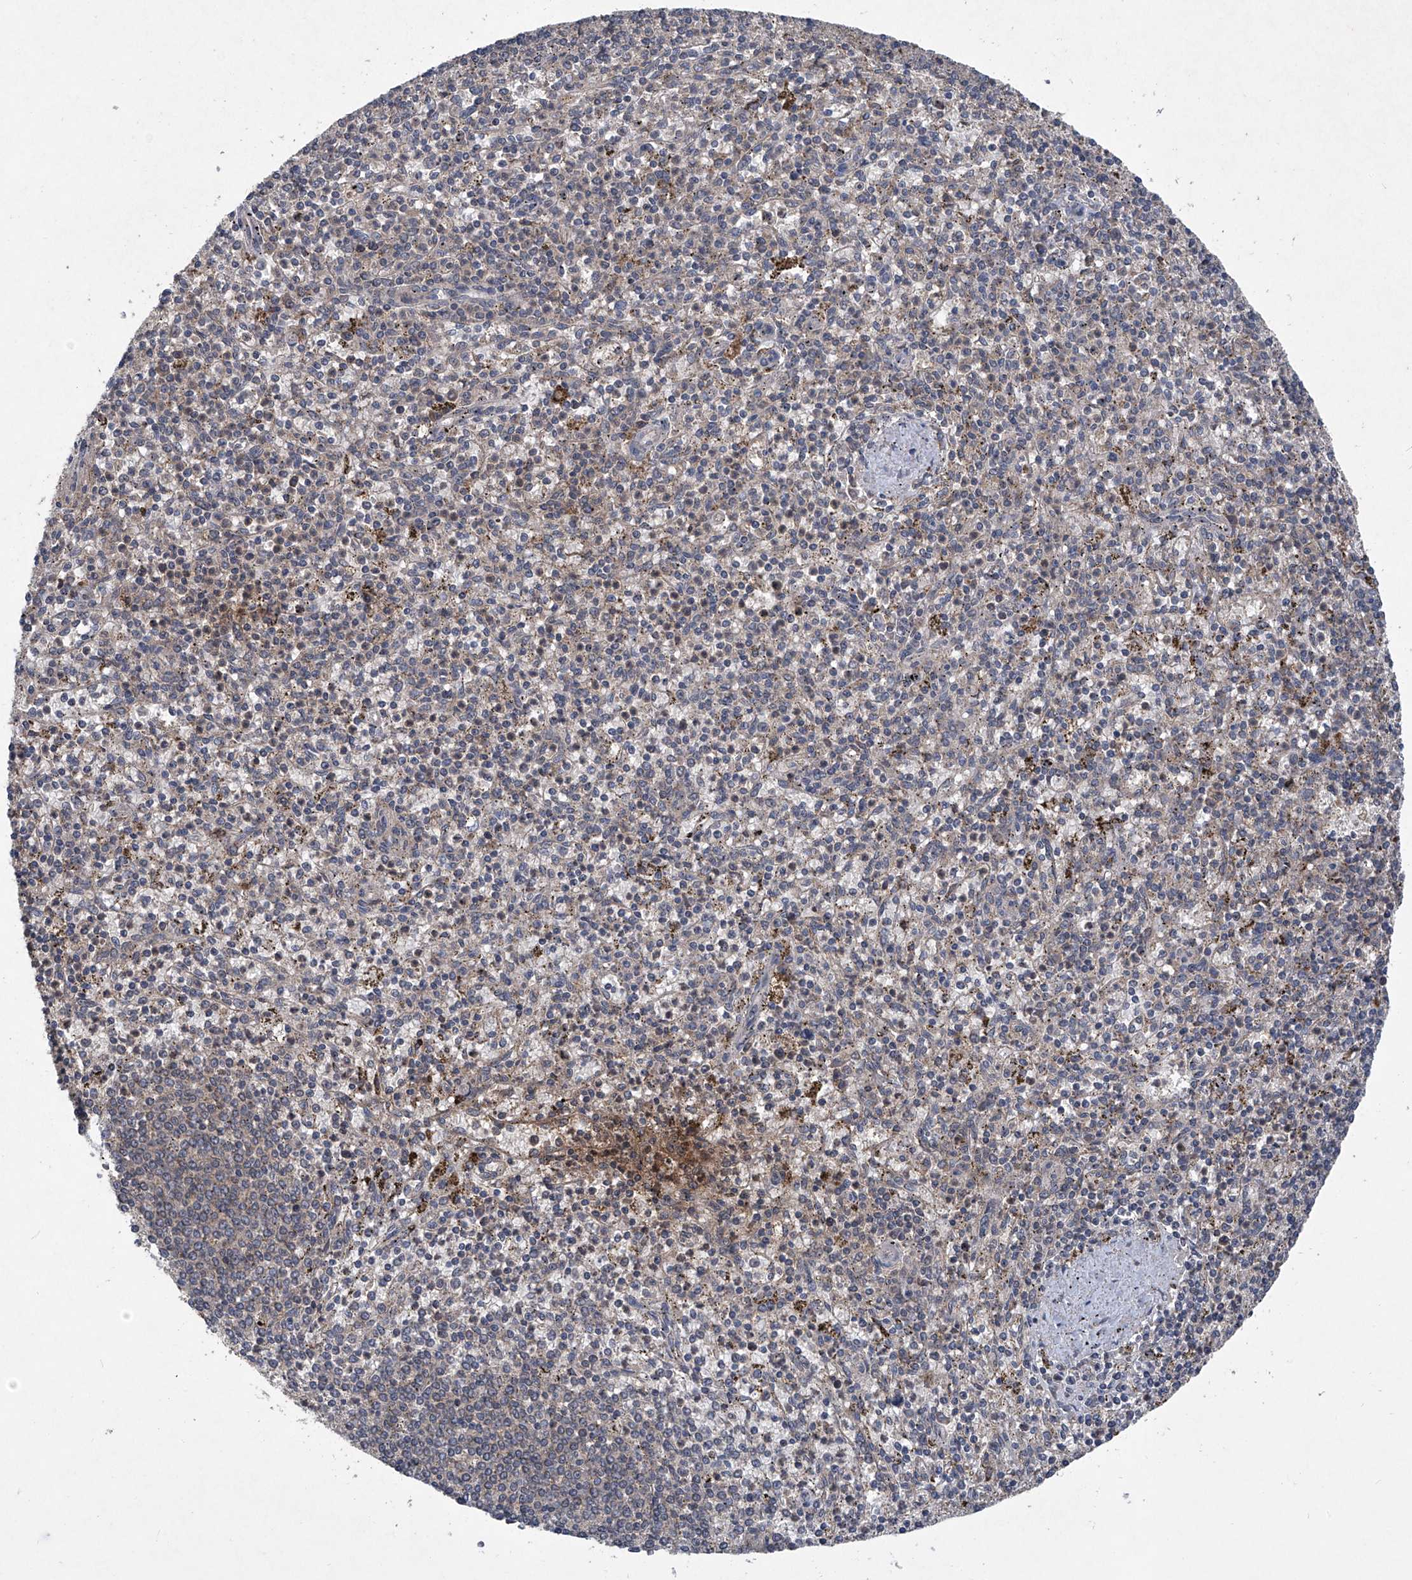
{"staining": {"intensity": "weak", "quantity": "<25%", "location": "cytoplasmic/membranous"}, "tissue": "spleen", "cell_type": "Cells in red pulp", "image_type": "normal", "snomed": [{"axis": "morphology", "description": "Normal tissue, NOS"}, {"axis": "topography", "description": "Spleen"}], "caption": "High power microscopy photomicrograph of an immunohistochemistry (IHC) photomicrograph of benign spleen, revealing no significant positivity in cells in red pulp. (DAB (3,3'-diaminobenzidine) immunohistochemistry (IHC) with hematoxylin counter stain).", "gene": "SUMF2", "patient": {"sex": "male", "age": 72}}